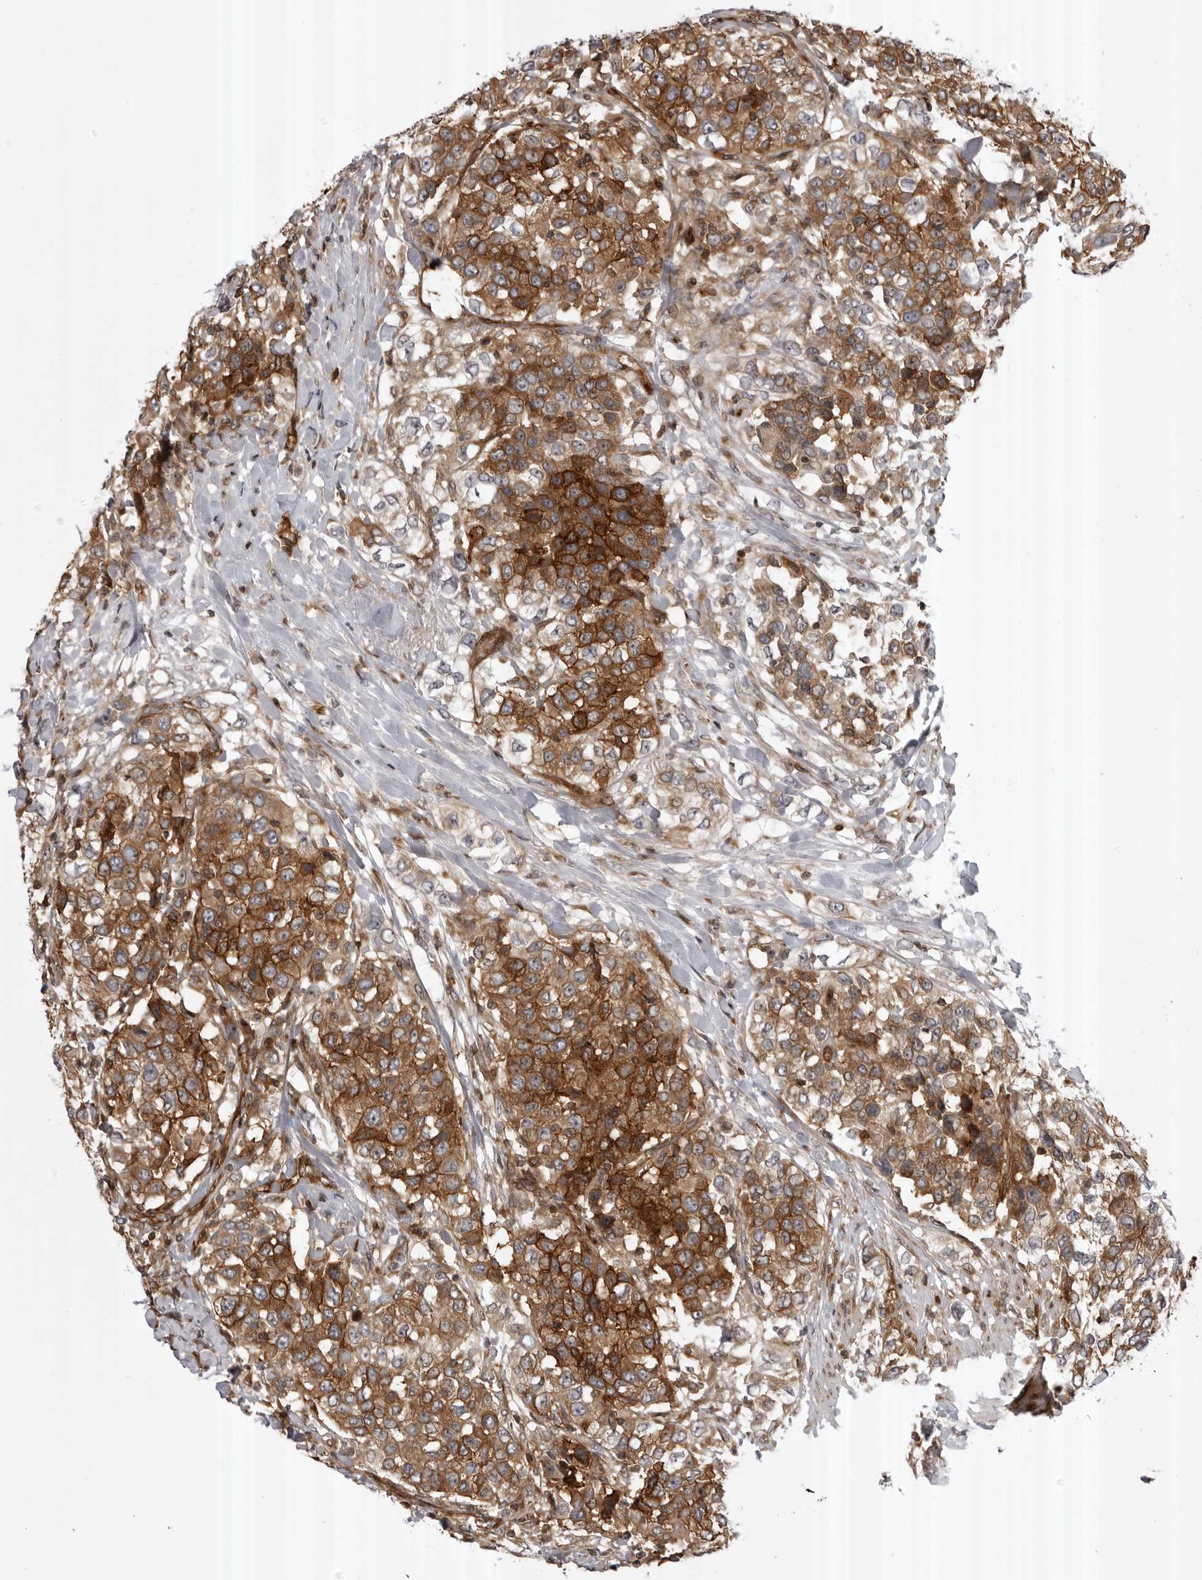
{"staining": {"intensity": "strong", "quantity": ">75%", "location": "cytoplasmic/membranous"}, "tissue": "urothelial cancer", "cell_type": "Tumor cells", "image_type": "cancer", "snomed": [{"axis": "morphology", "description": "Urothelial carcinoma, High grade"}, {"axis": "topography", "description": "Urinary bladder"}], "caption": "A photomicrograph showing strong cytoplasmic/membranous staining in about >75% of tumor cells in urothelial carcinoma (high-grade), as visualized by brown immunohistochemical staining.", "gene": "ABL1", "patient": {"sex": "female", "age": 80}}